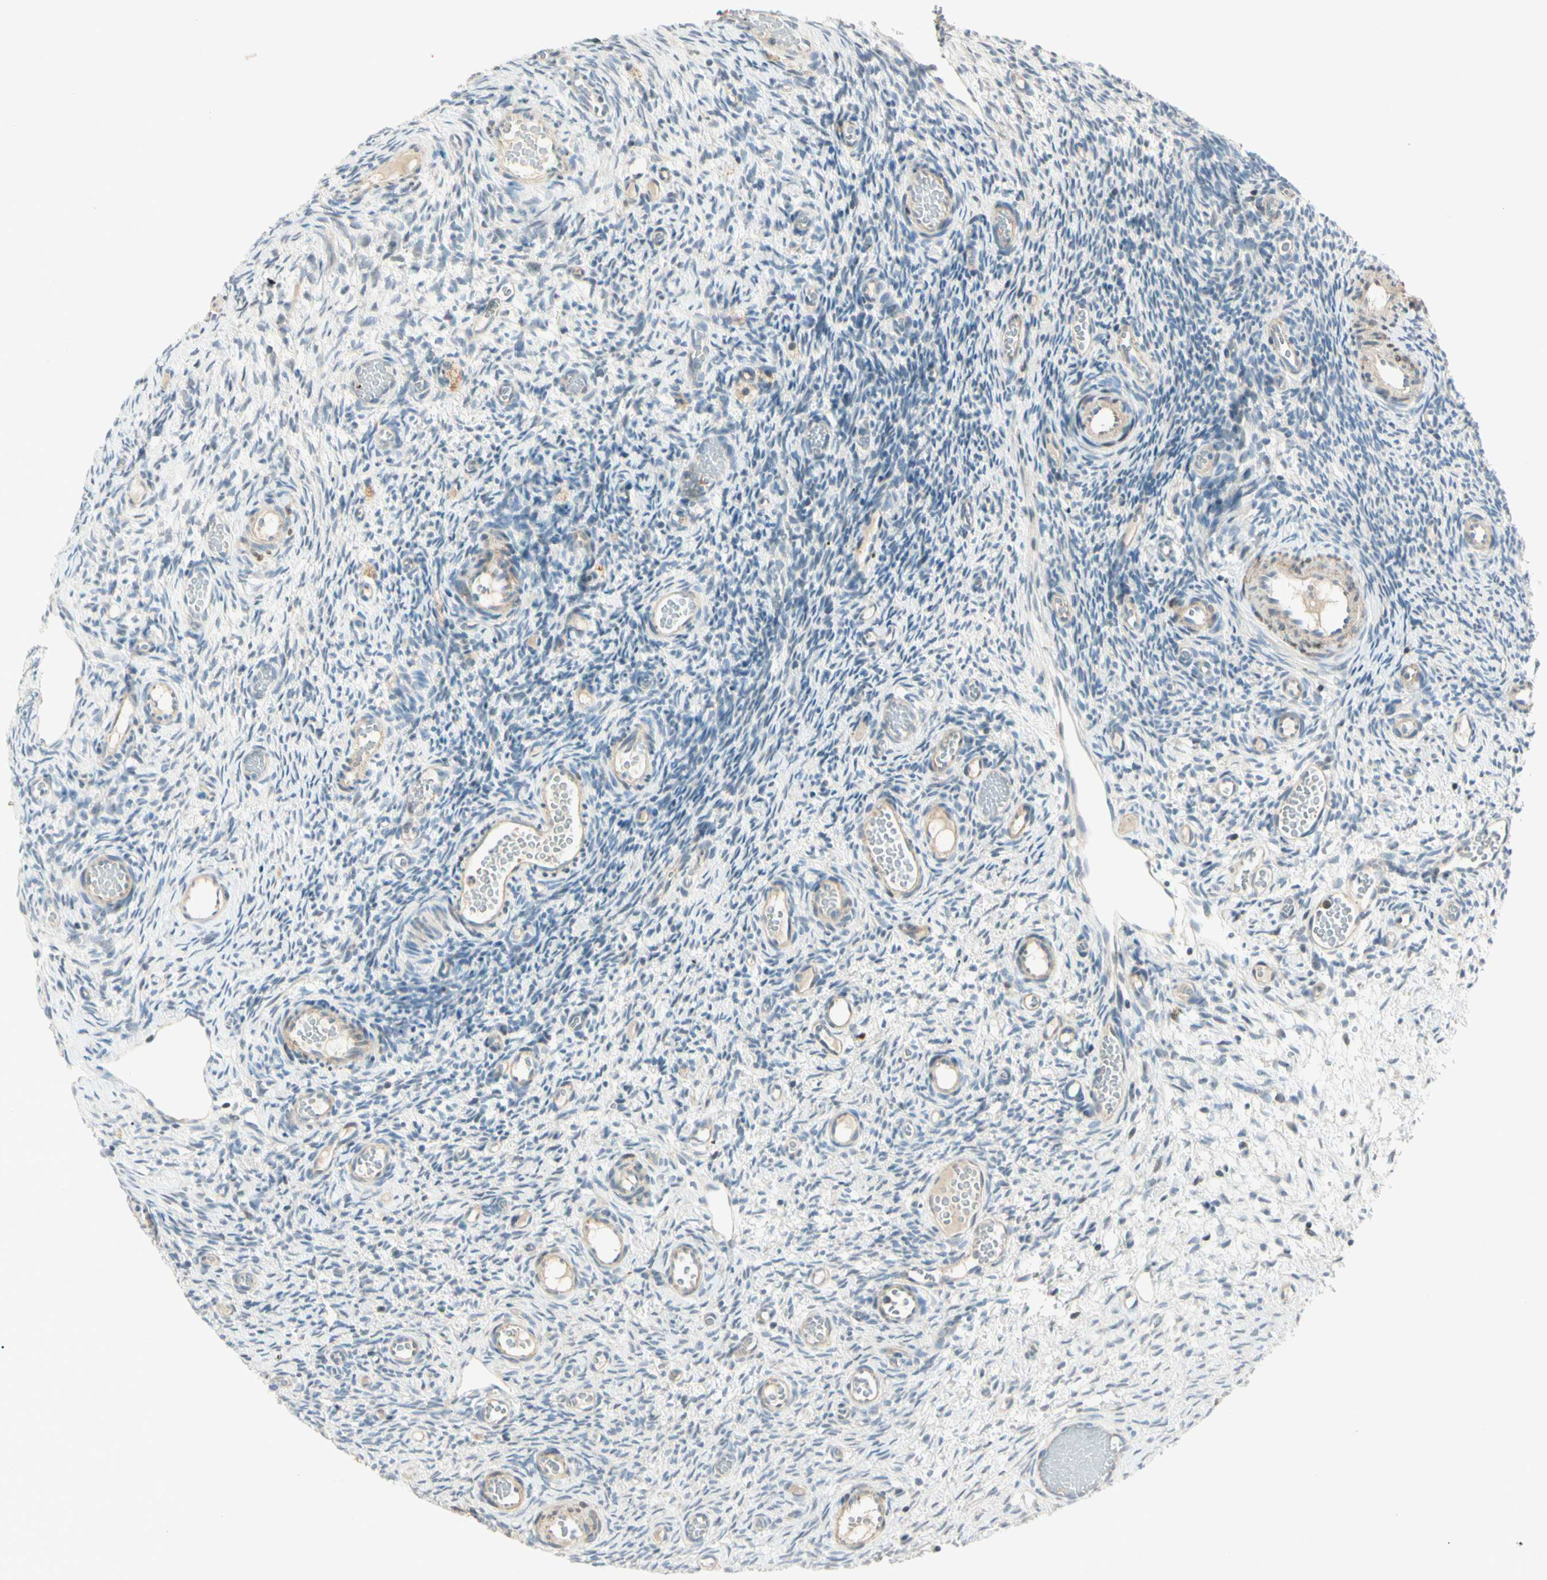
{"staining": {"intensity": "negative", "quantity": "none", "location": "none"}, "tissue": "ovary", "cell_type": "Ovarian stroma cells", "image_type": "normal", "snomed": [{"axis": "morphology", "description": "Normal tissue, NOS"}, {"axis": "topography", "description": "Ovary"}], "caption": "The histopathology image reveals no staining of ovarian stroma cells in benign ovary.", "gene": "CDH6", "patient": {"sex": "female", "age": 35}}